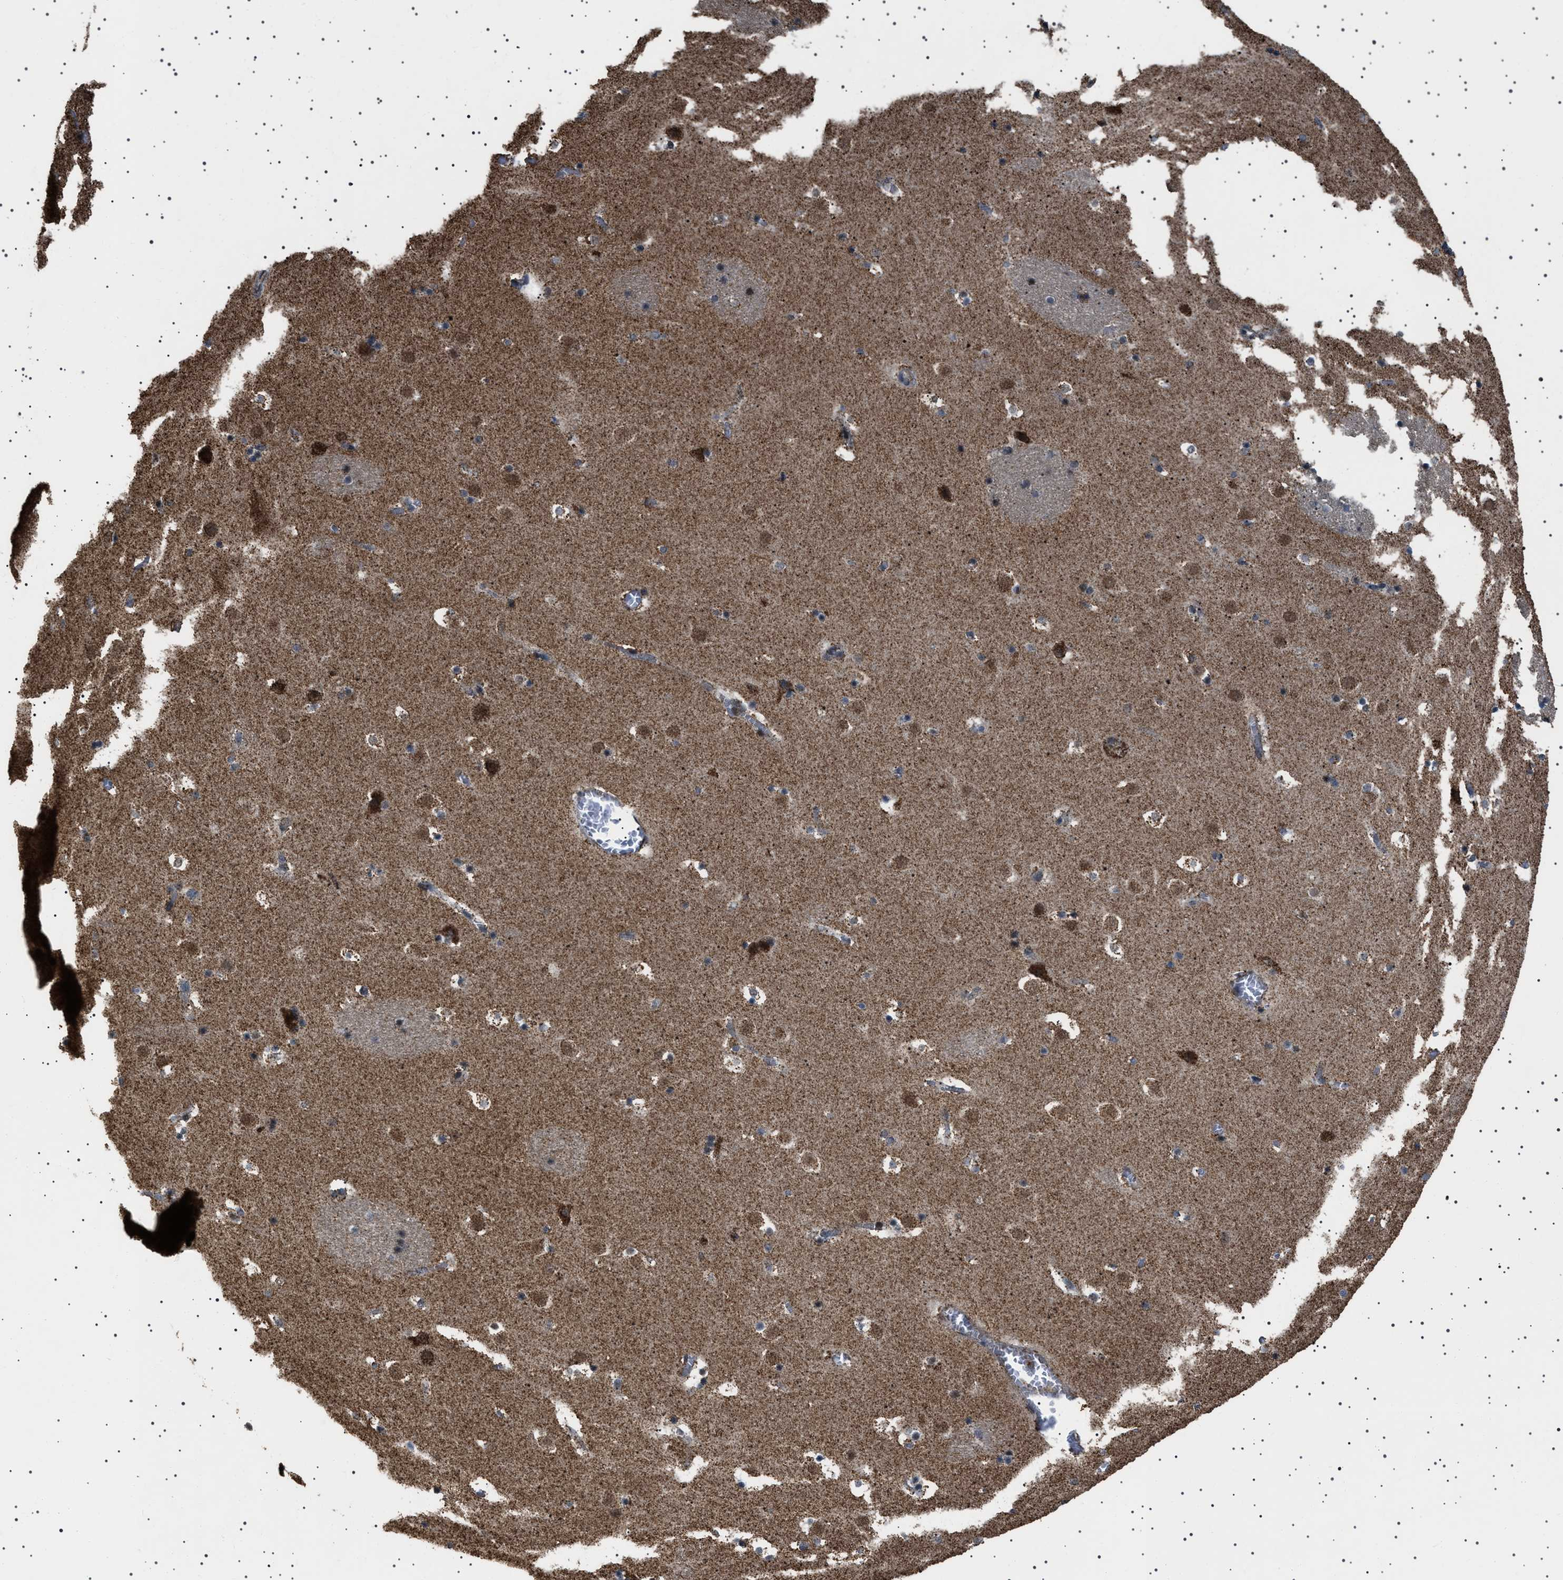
{"staining": {"intensity": "moderate", "quantity": ">75%", "location": "cytoplasmic/membranous,nuclear"}, "tissue": "caudate", "cell_type": "Glial cells", "image_type": "normal", "snomed": [{"axis": "morphology", "description": "Normal tissue, NOS"}, {"axis": "topography", "description": "Lateral ventricle wall"}], "caption": "Caudate stained for a protein (brown) reveals moderate cytoplasmic/membranous,nuclear positive expression in approximately >75% of glial cells.", "gene": "MELK", "patient": {"sex": "male", "age": 45}}